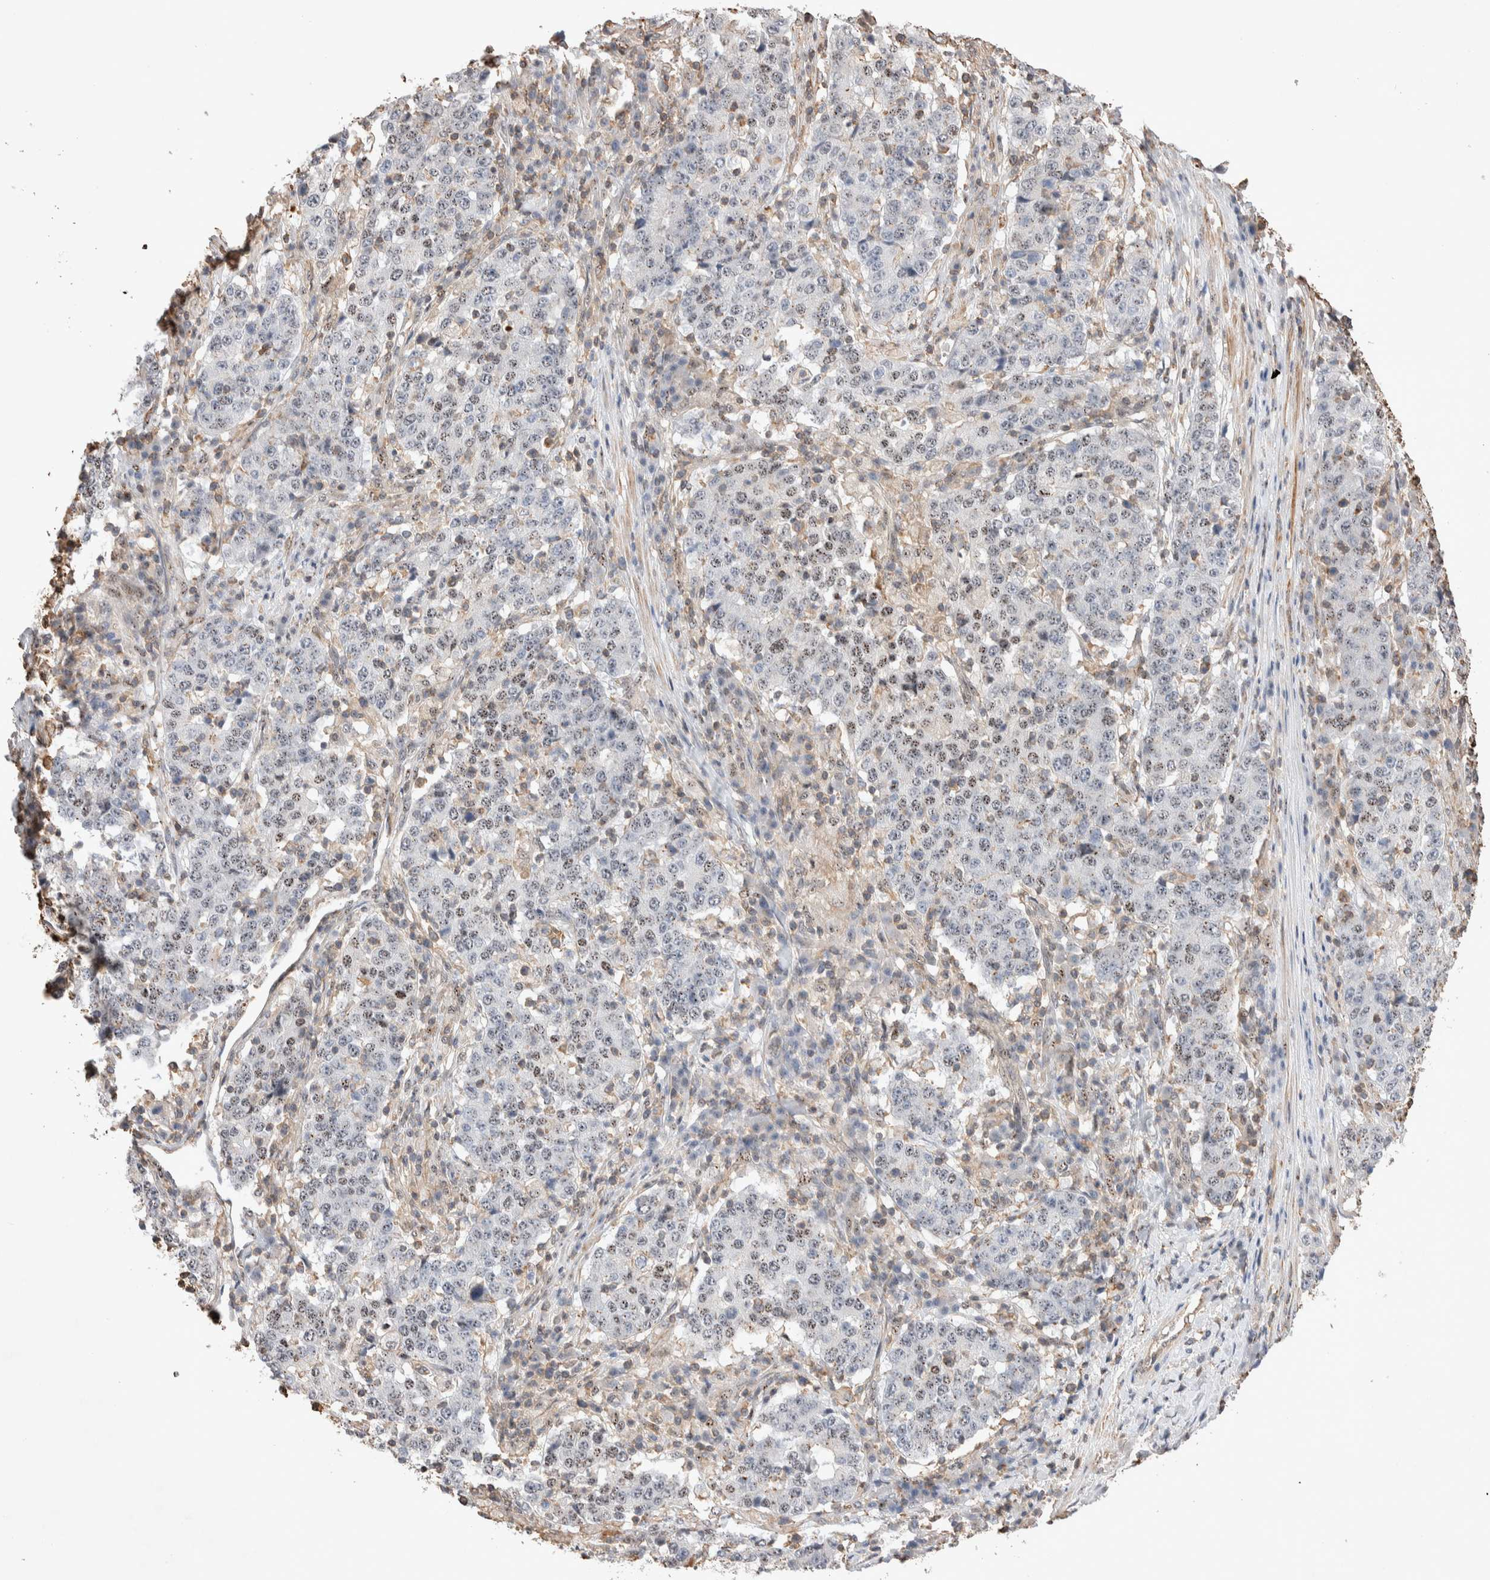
{"staining": {"intensity": "weak", "quantity": "25%-75%", "location": "nuclear"}, "tissue": "stomach cancer", "cell_type": "Tumor cells", "image_type": "cancer", "snomed": [{"axis": "morphology", "description": "Adenocarcinoma, NOS"}, {"axis": "topography", "description": "Stomach"}], "caption": "Immunohistochemistry micrograph of stomach cancer stained for a protein (brown), which demonstrates low levels of weak nuclear expression in approximately 25%-75% of tumor cells.", "gene": "ZNF704", "patient": {"sex": "male", "age": 59}}